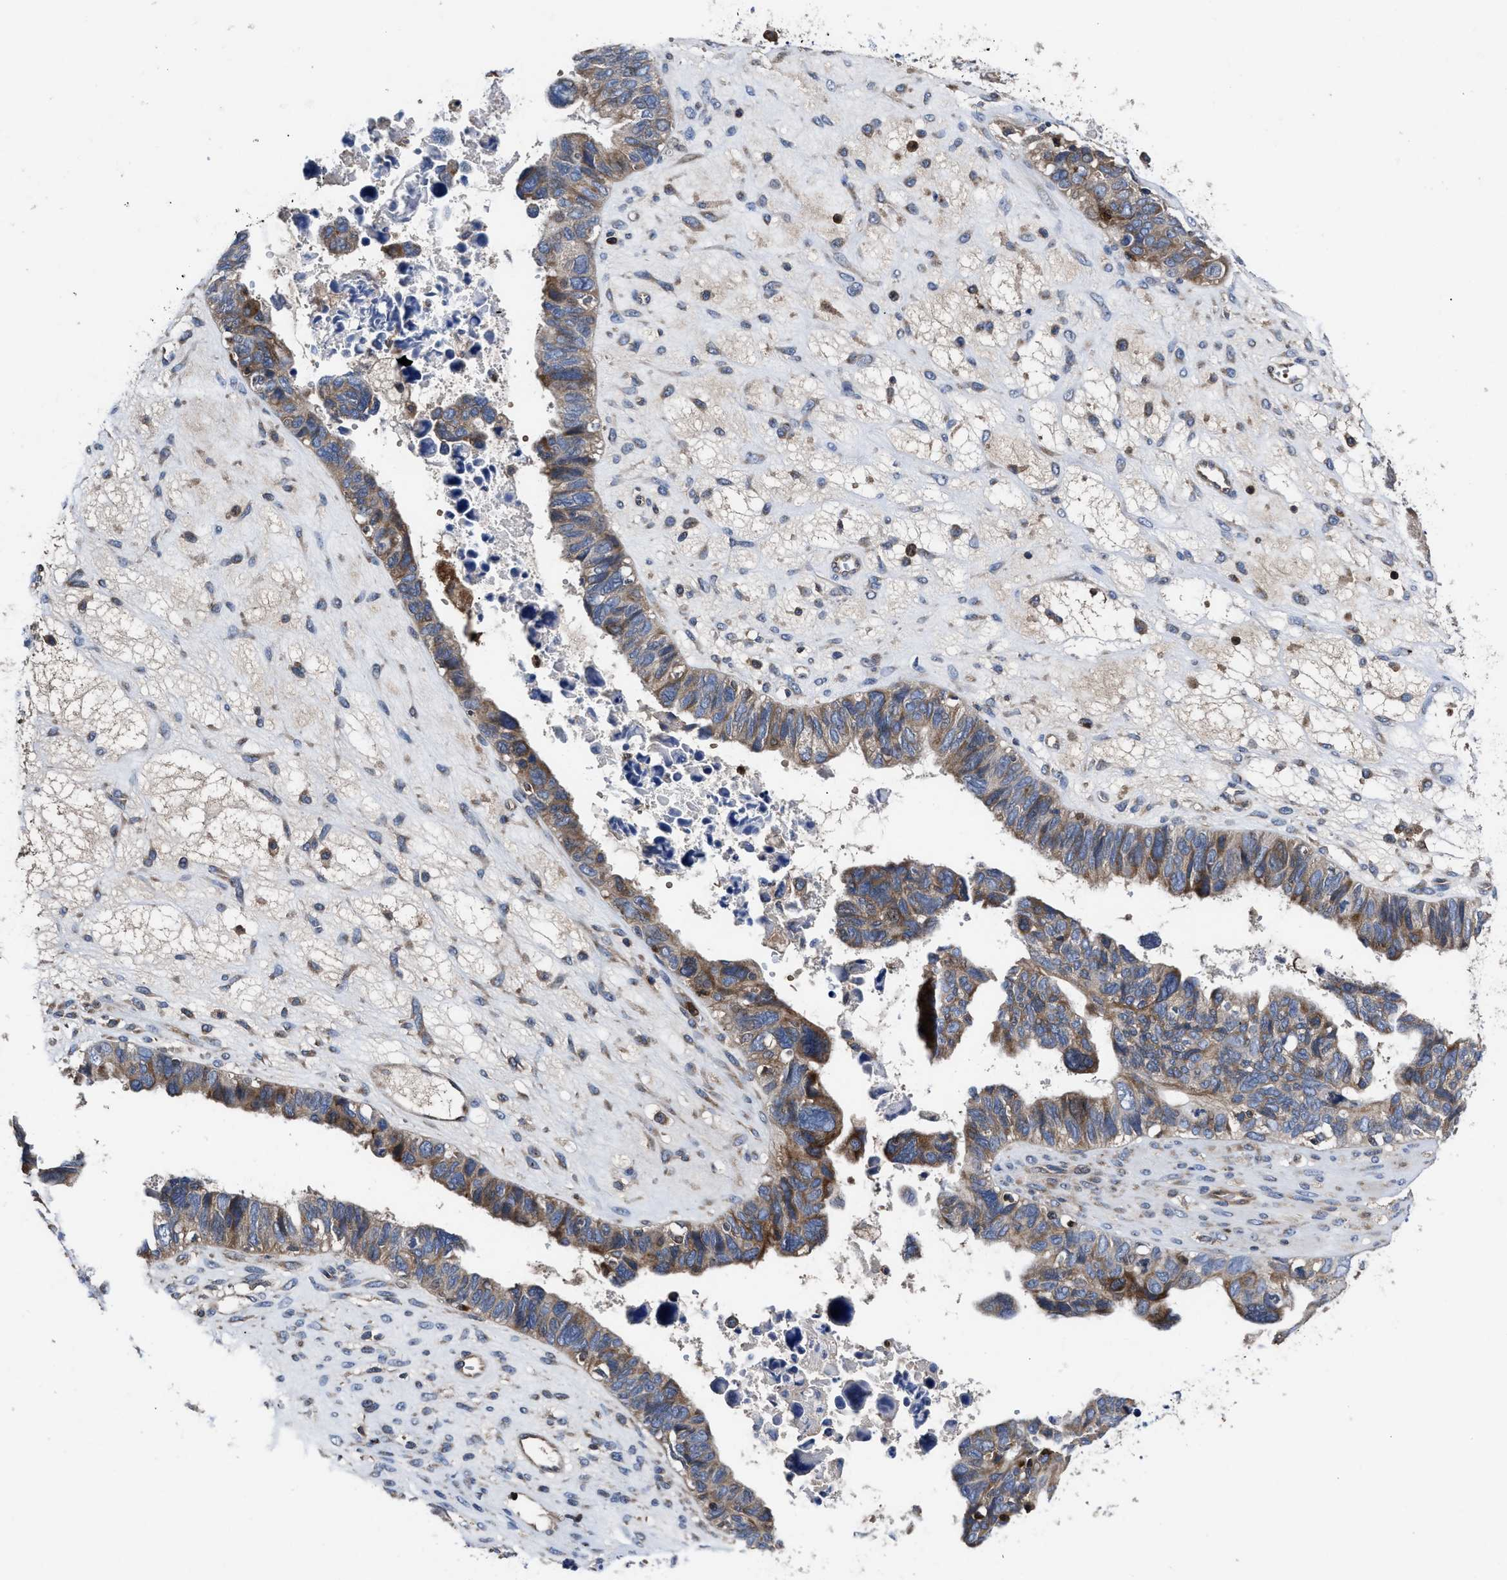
{"staining": {"intensity": "moderate", "quantity": "25%-75%", "location": "cytoplasmic/membranous"}, "tissue": "ovarian cancer", "cell_type": "Tumor cells", "image_type": "cancer", "snomed": [{"axis": "morphology", "description": "Cystadenocarcinoma, serous, NOS"}, {"axis": "topography", "description": "Ovary"}], "caption": "Ovarian serous cystadenocarcinoma stained with a protein marker displays moderate staining in tumor cells.", "gene": "YBEY", "patient": {"sex": "female", "age": 79}}